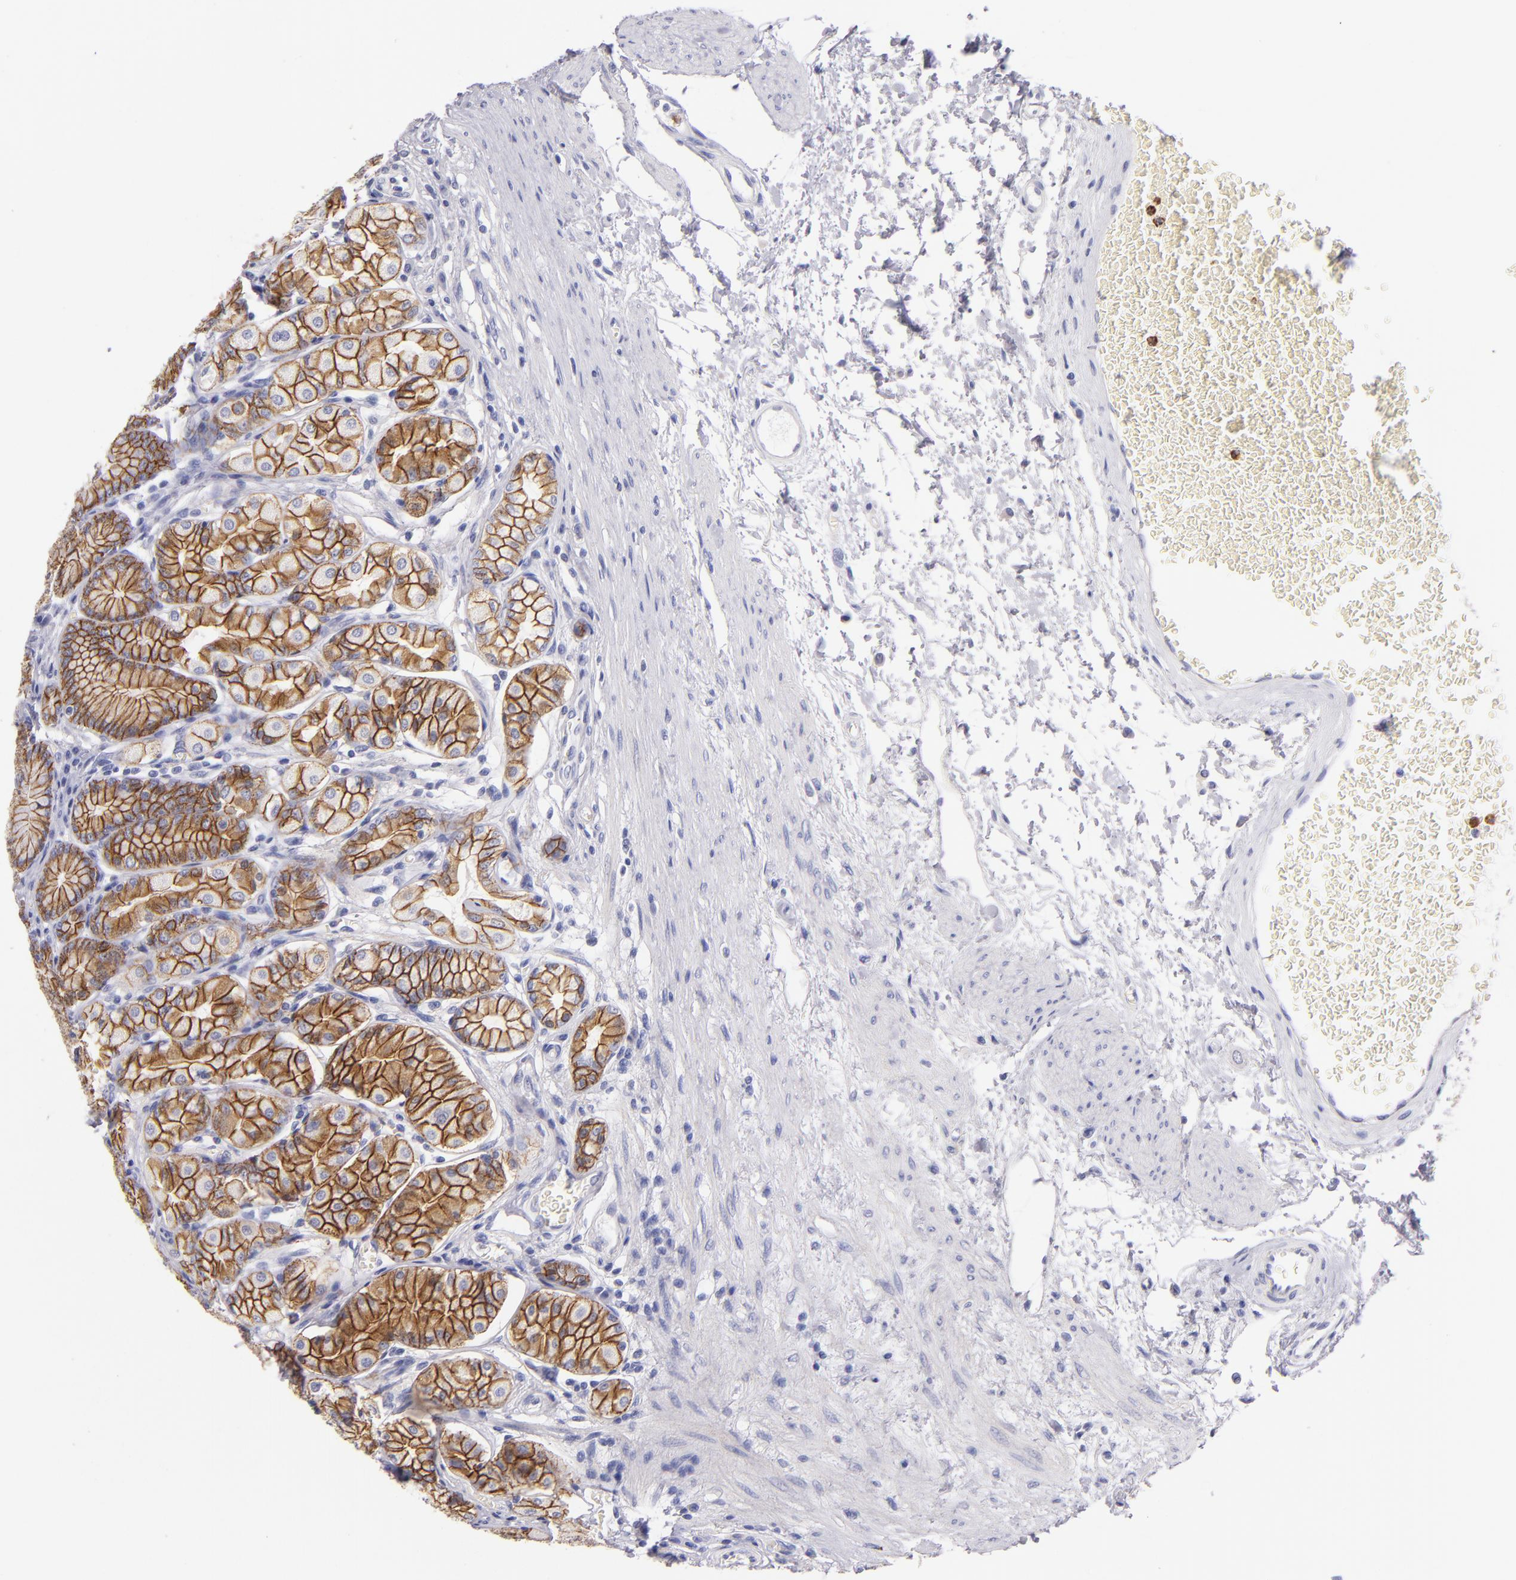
{"staining": {"intensity": "strong", "quantity": ">75%", "location": "cytoplasmic/membranous"}, "tissue": "stomach", "cell_type": "Glandular cells", "image_type": "normal", "snomed": [{"axis": "morphology", "description": "Normal tissue, NOS"}, {"axis": "topography", "description": "Stomach"}, {"axis": "topography", "description": "Stomach, lower"}], "caption": "Glandular cells exhibit strong cytoplasmic/membranous positivity in about >75% of cells in benign stomach.", "gene": "CDH3", "patient": {"sex": "male", "age": 76}}